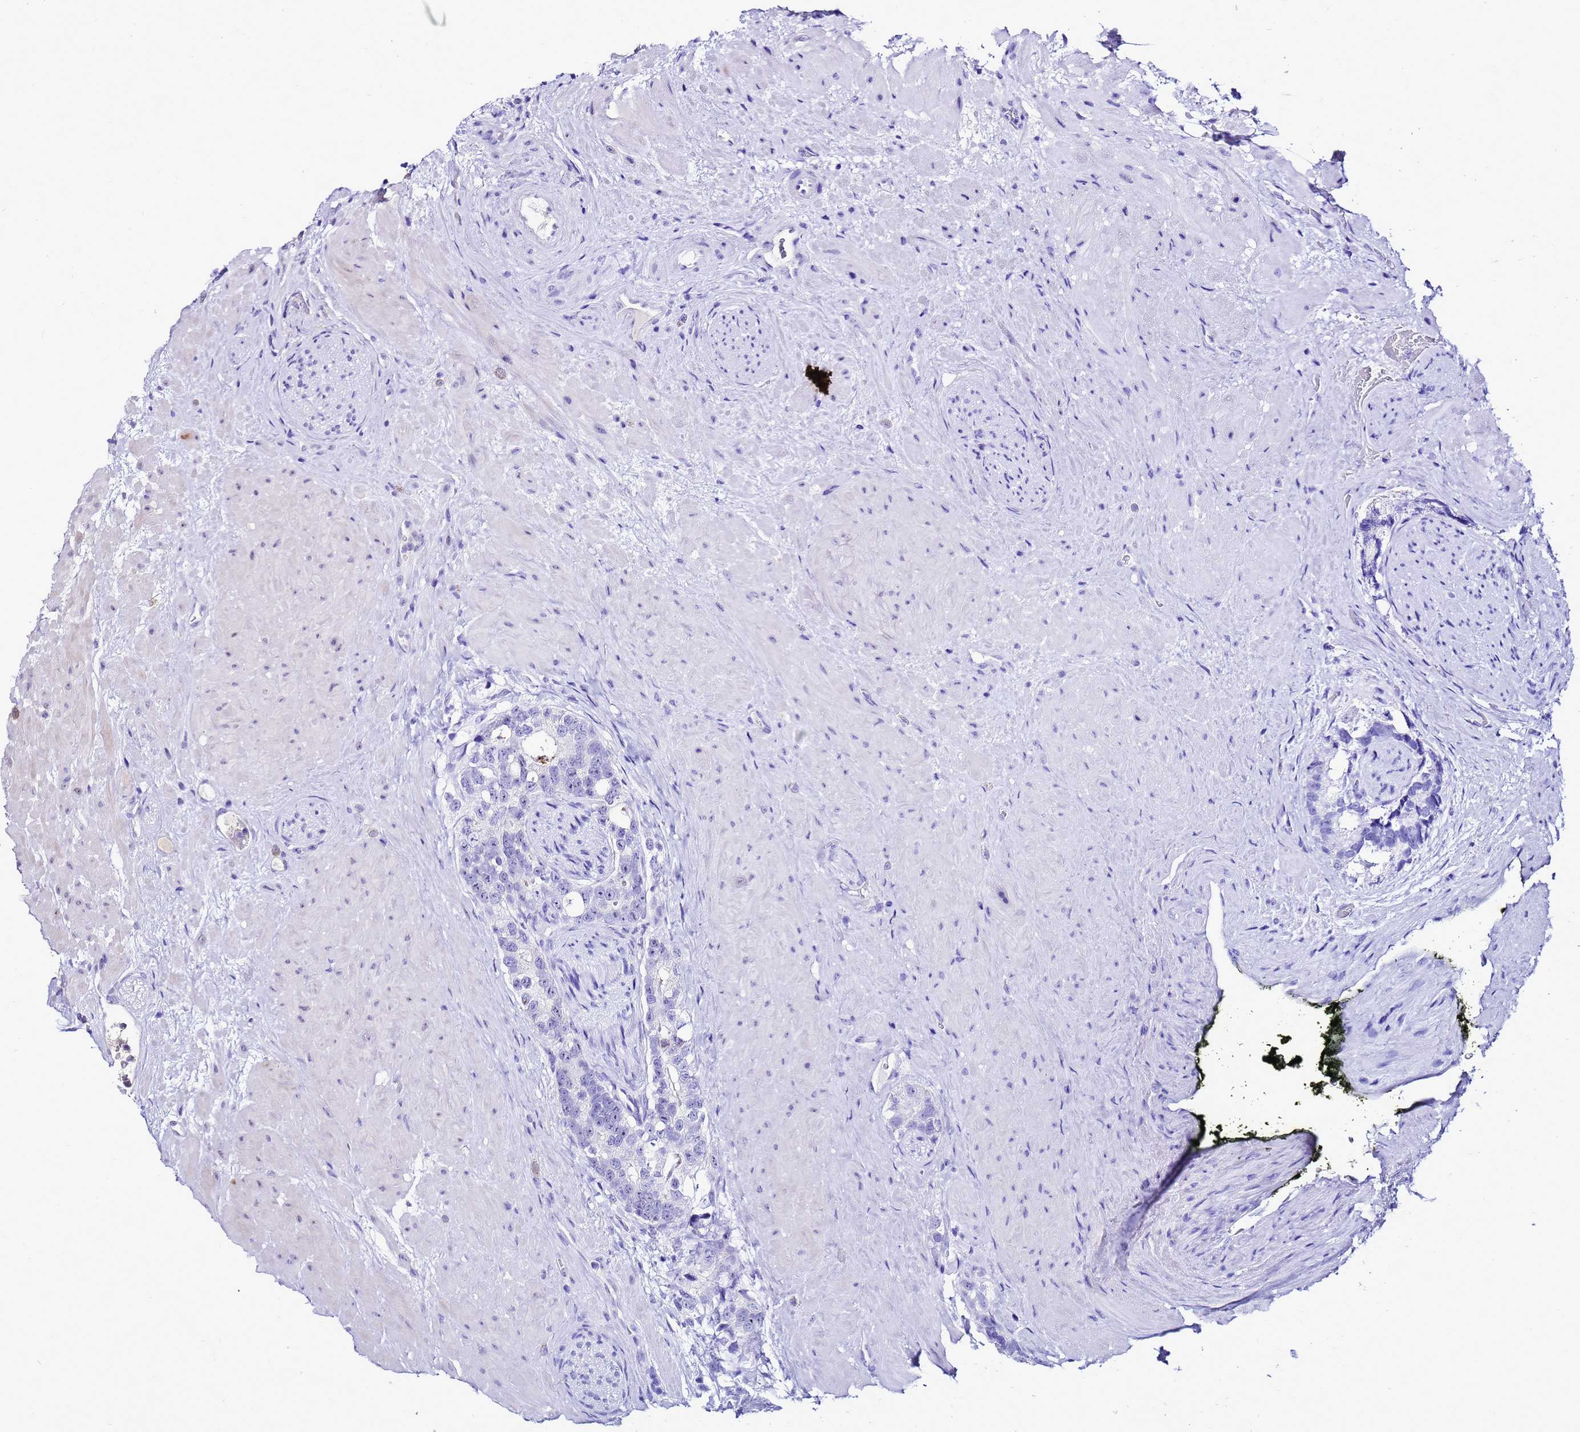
{"staining": {"intensity": "negative", "quantity": "none", "location": "none"}, "tissue": "prostate cancer", "cell_type": "Tumor cells", "image_type": "cancer", "snomed": [{"axis": "morphology", "description": "Adenocarcinoma, High grade"}, {"axis": "topography", "description": "Prostate"}], "caption": "Human adenocarcinoma (high-grade) (prostate) stained for a protein using immunohistochemistry (IHC) demonstrates no staining in tumor cells.", "gene": "C19orf47", "patient": {"sex": "male", "age": 74}}